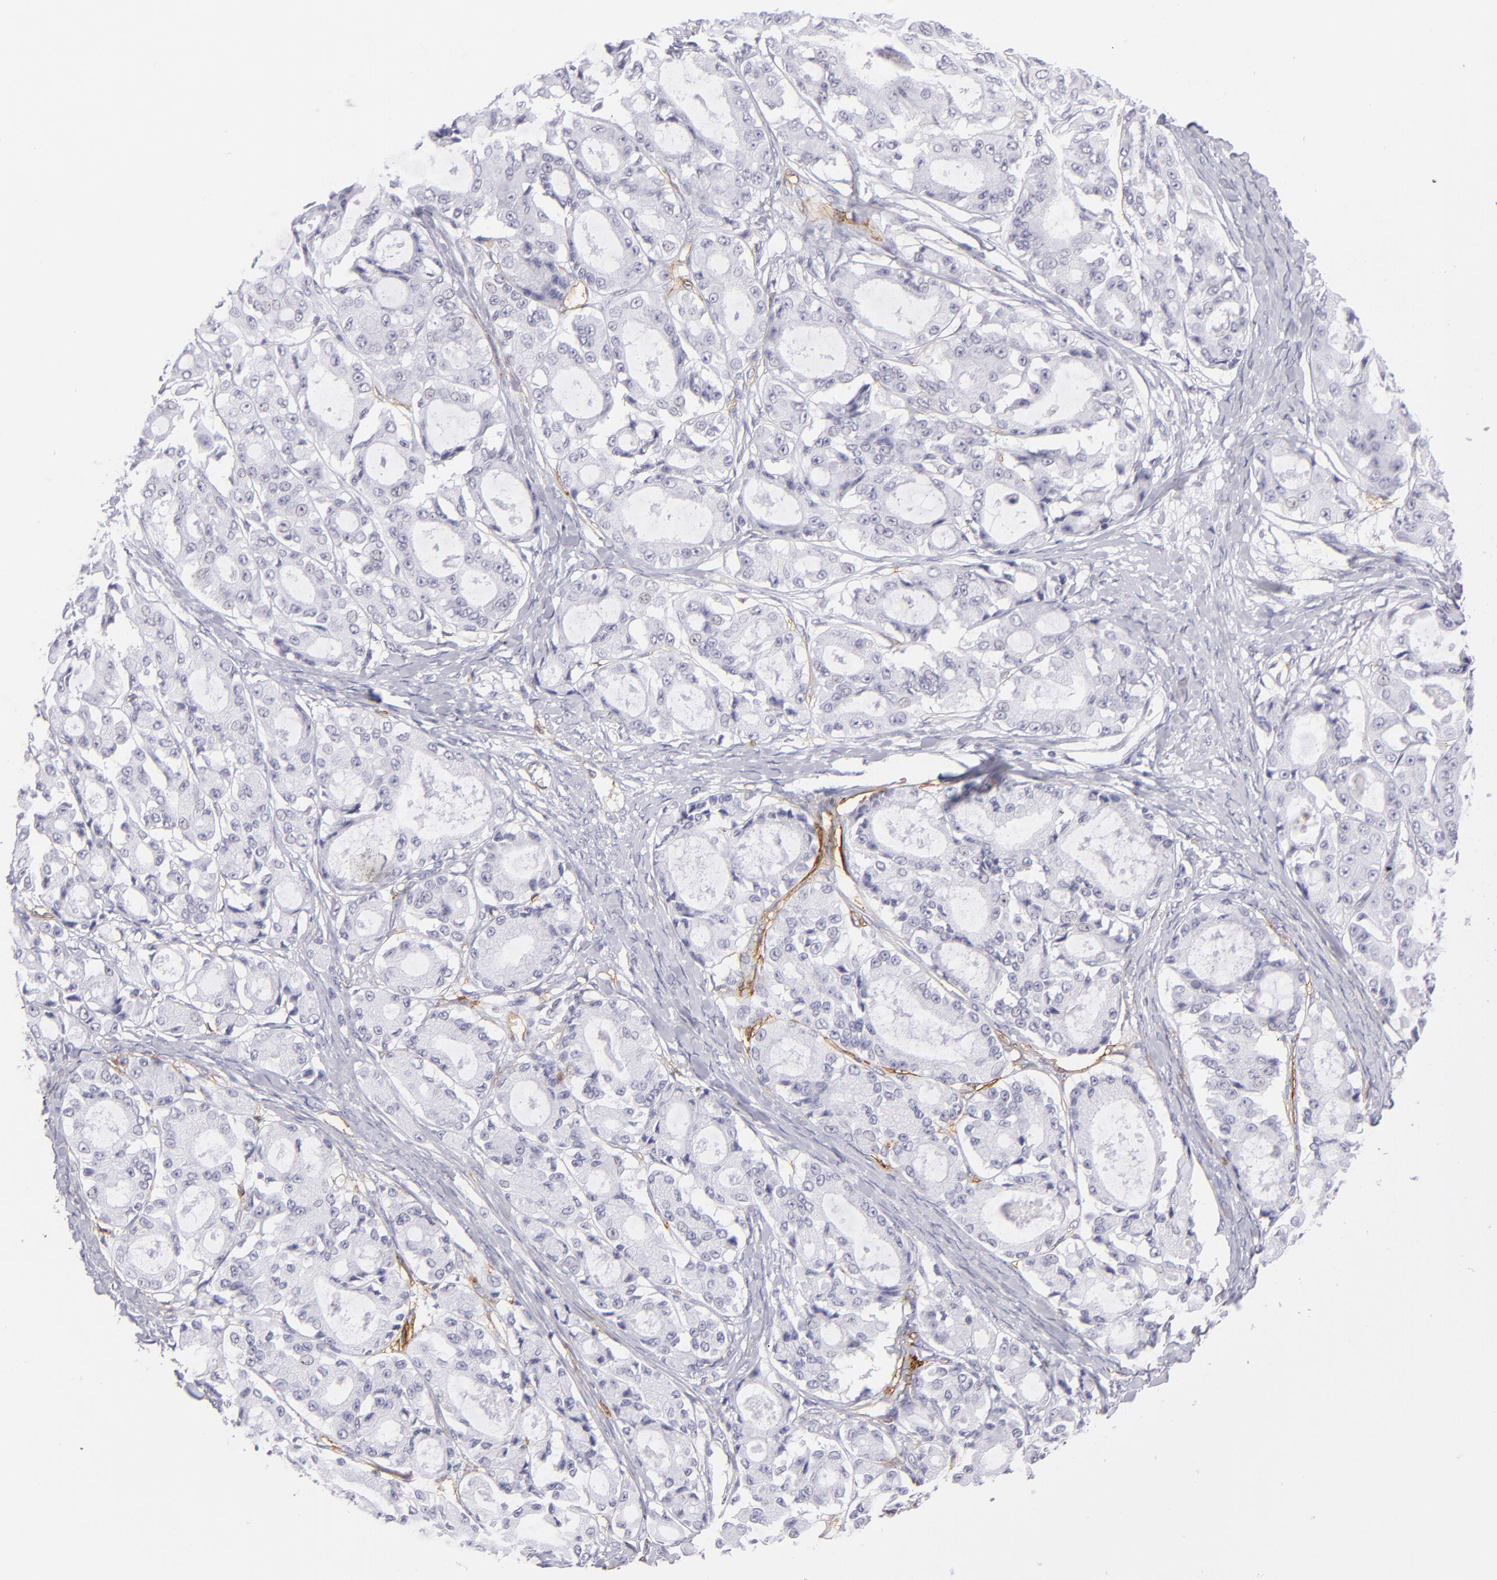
{"staining": {"intensity": "negative", "quantity": "none", "location": "none"}, "tissue": "ovarian cancer", "cell_type": "Tumor cells", "image_type": "cancer", "snomed": [{"axis": "morphology", "description": "Carcinoma, endometroid"}, {"axis": "topography", "description": "Ovary"}], "caption": "This histopathology image is of ovarian cancer (endometroid carcinoma) stained with IHC to label a protein in brown with the nuclei are counter-stained blue. There is no positivity in tumor cells.", "gene": "THBD", "patient": {"sex": "female", "age": 61}}